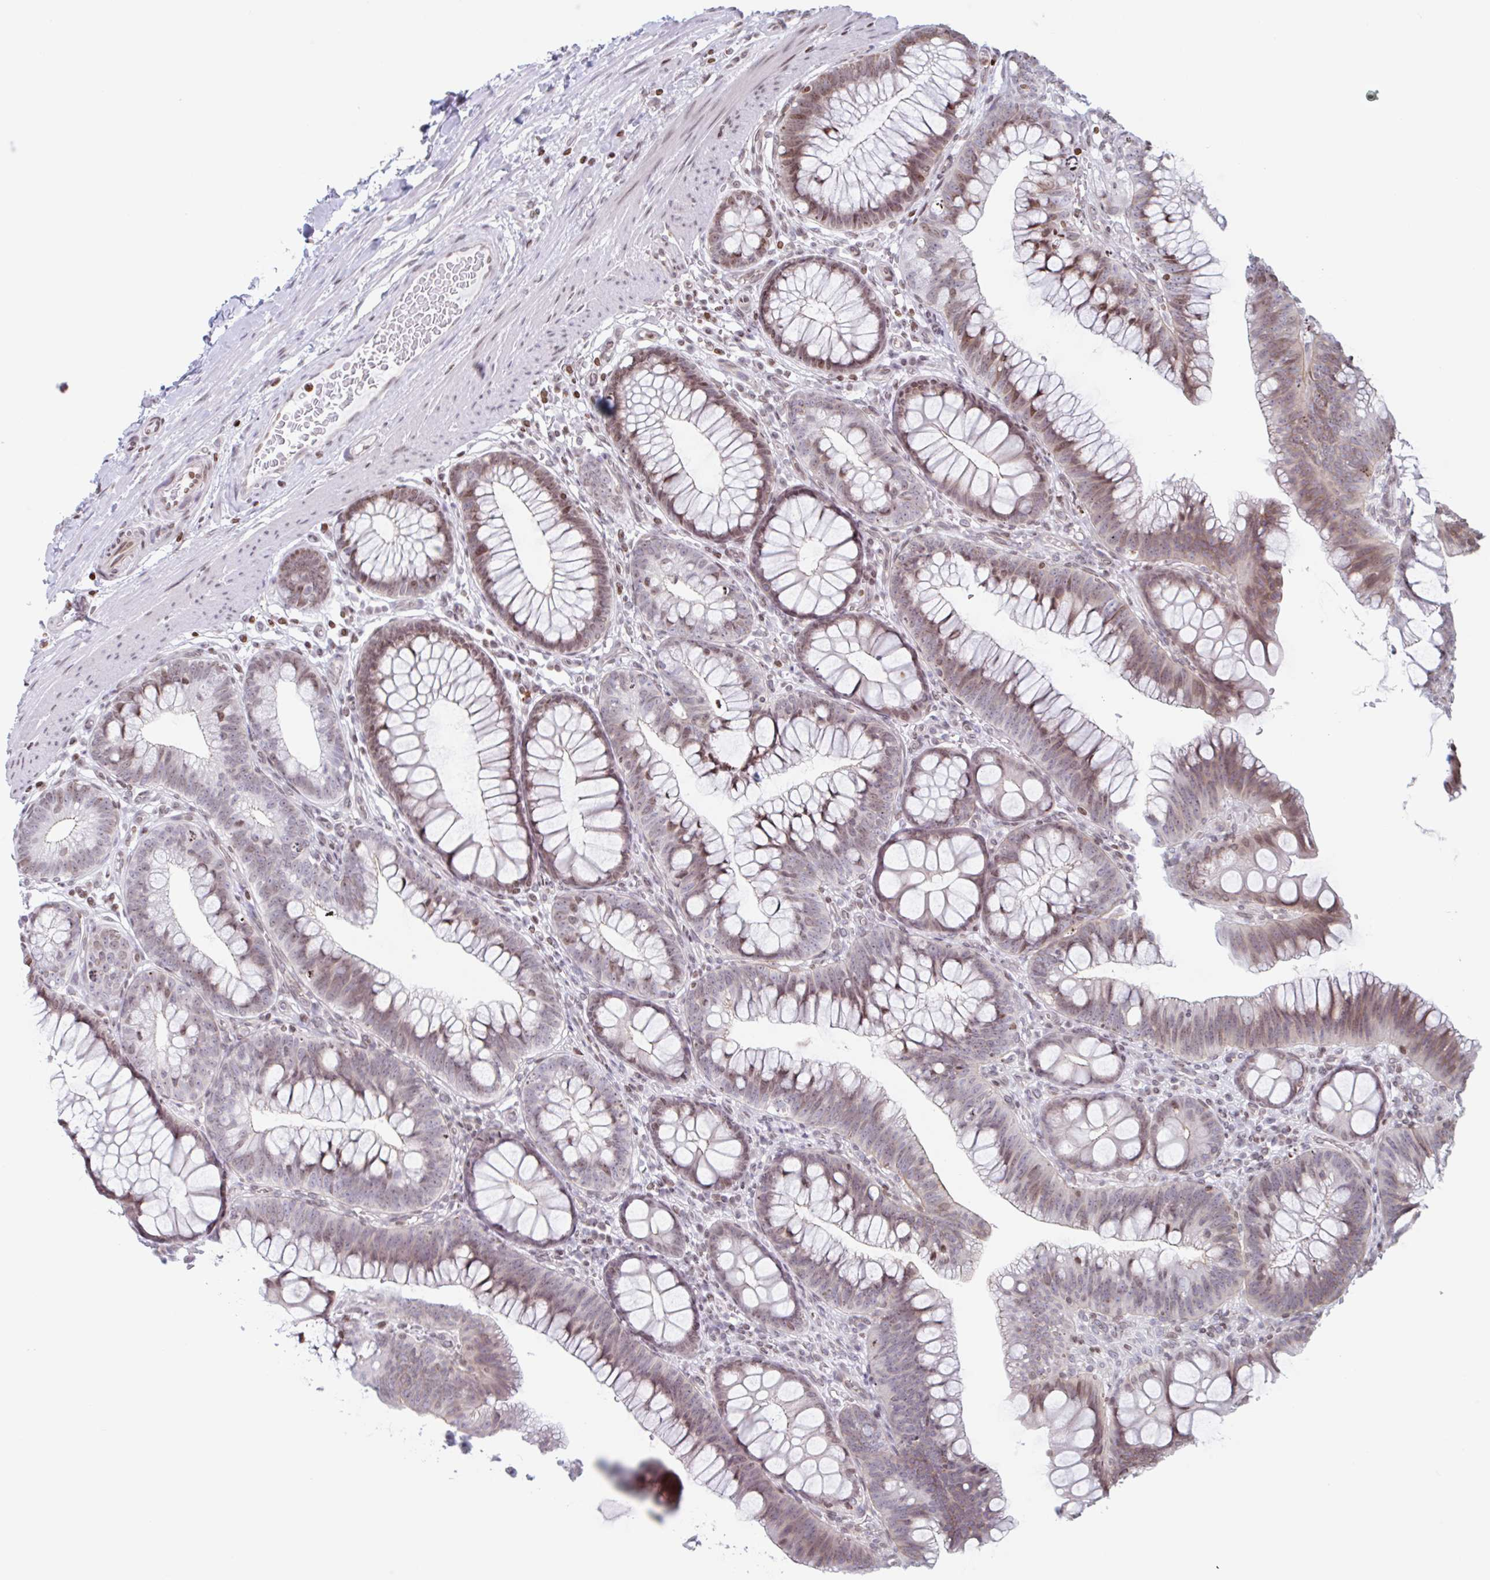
{"staining": {"intensity": "weak", "quantity": "25%-75%", "location": "nuclear"}, "tissue": "colon", "cell_type": "Endothelial cells", "image_type": "normal", "snomed": [{"axis": "morphology", "description": "Normal tissue, NOS"}, {"axis": "morphology", "description": "Adenoma, NOS"}, {"axis": "topography", "description": "Soft tissue"}, {"axis": "topography", "description": "Colon"}], "caption": "Immunohistochemical staining of benign human colon exhibits 25%-75% levels of weak nuclear protein expression in approximately 25%-75% of endothelial cells. The protein of interest is shown in brown color, while the nuclei are stained blue.", "gene": "NOL6", "patient": {"sex": "male", "age": 47}}